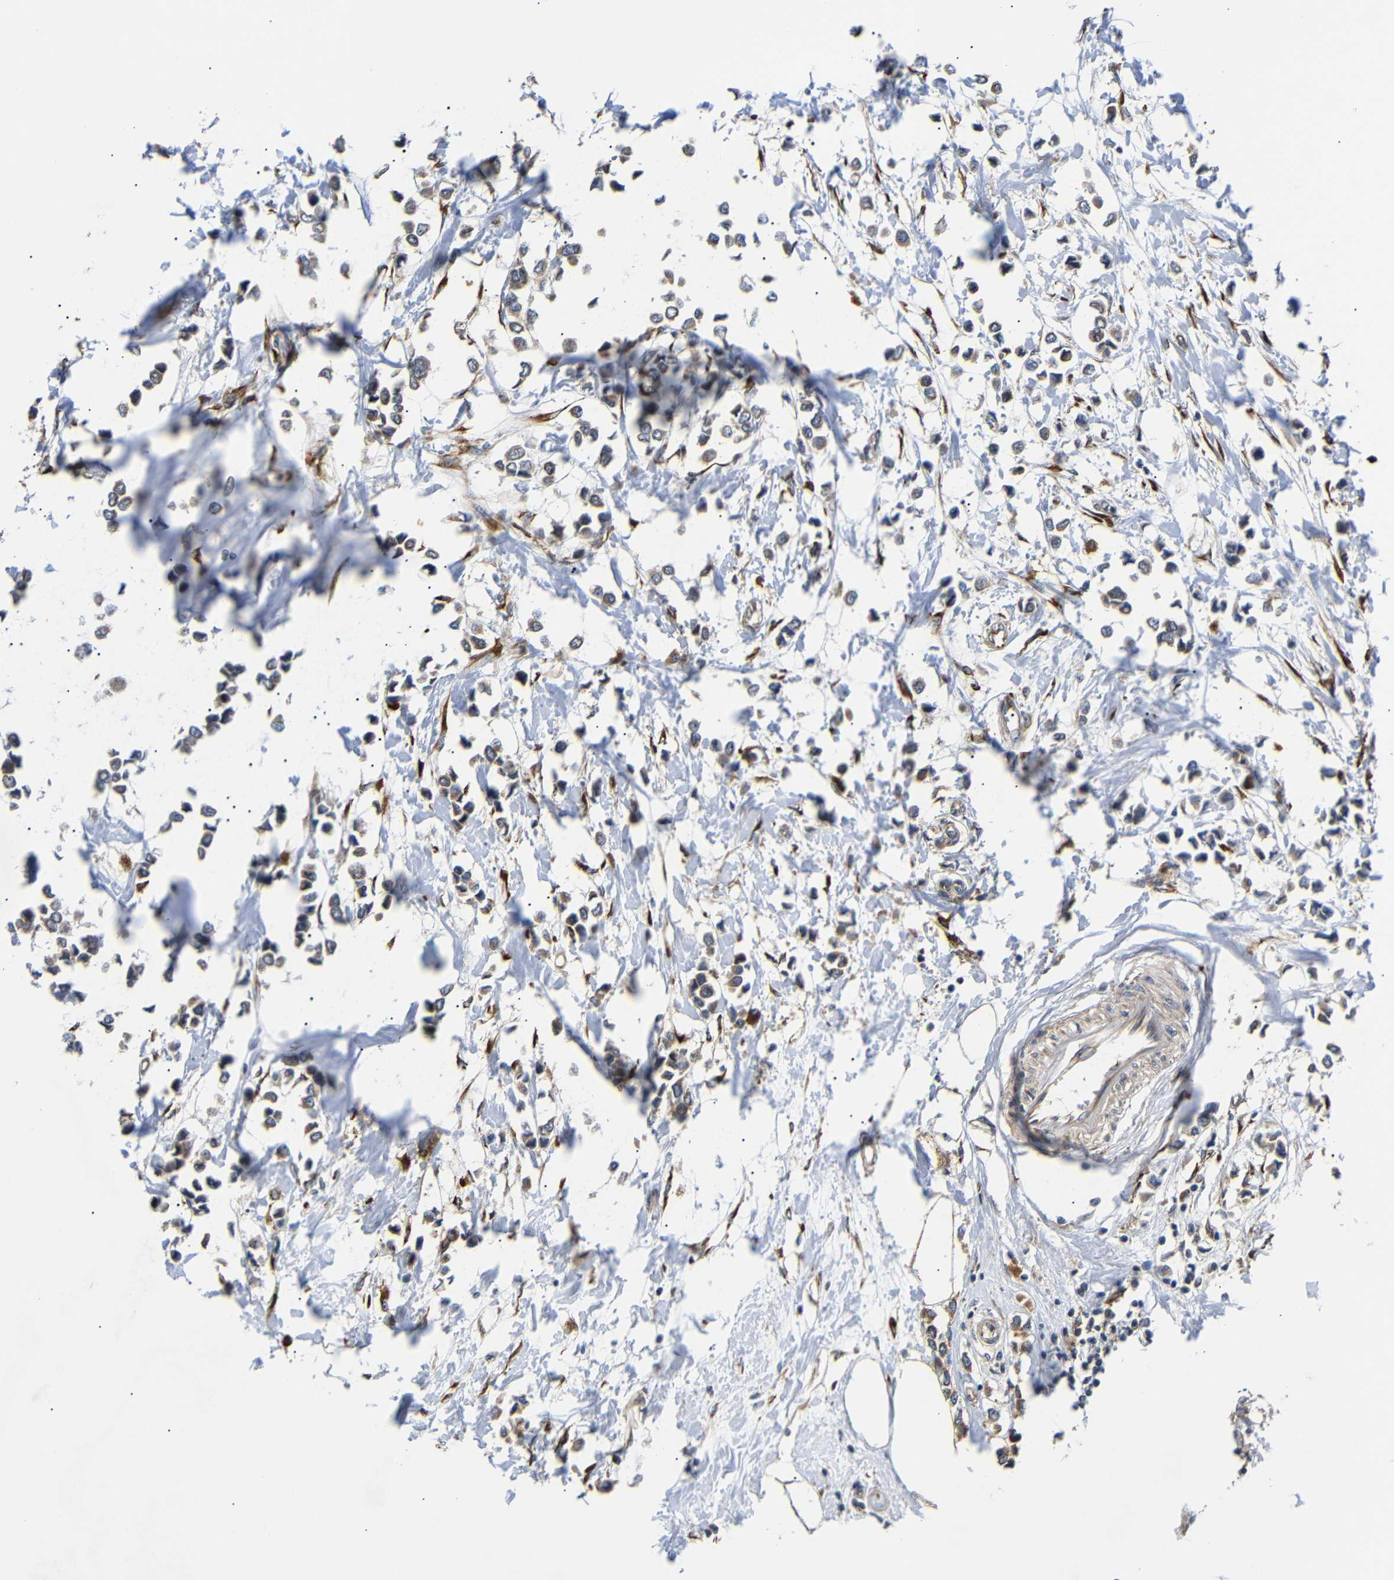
{"staining": {"intensity": "weak", "quantity": ">75%", "location": "cytoplasmic/membranous"}, "tissue": "breast cancer", "cell_type": "Tumor cells", "image_type": "cancer", "snomed": [{"axis": "morphology", "description": "Lobular carcinoma"}, {"axis": "topography", "description": "Breast"}], "caption": "IHC staining of breast cancer, which shows low levels of weak cytoplasmic/membranous staining in approximately >75% of tumor cells indicating weak cytoplasmic/membranous protein staining. The staining was performed using DAB (brown) for protein detection and nuclei were counterstained in hematoxylin (blue).", "gene": "KANK4", "patient": {"sex": "female", "age": 51}}